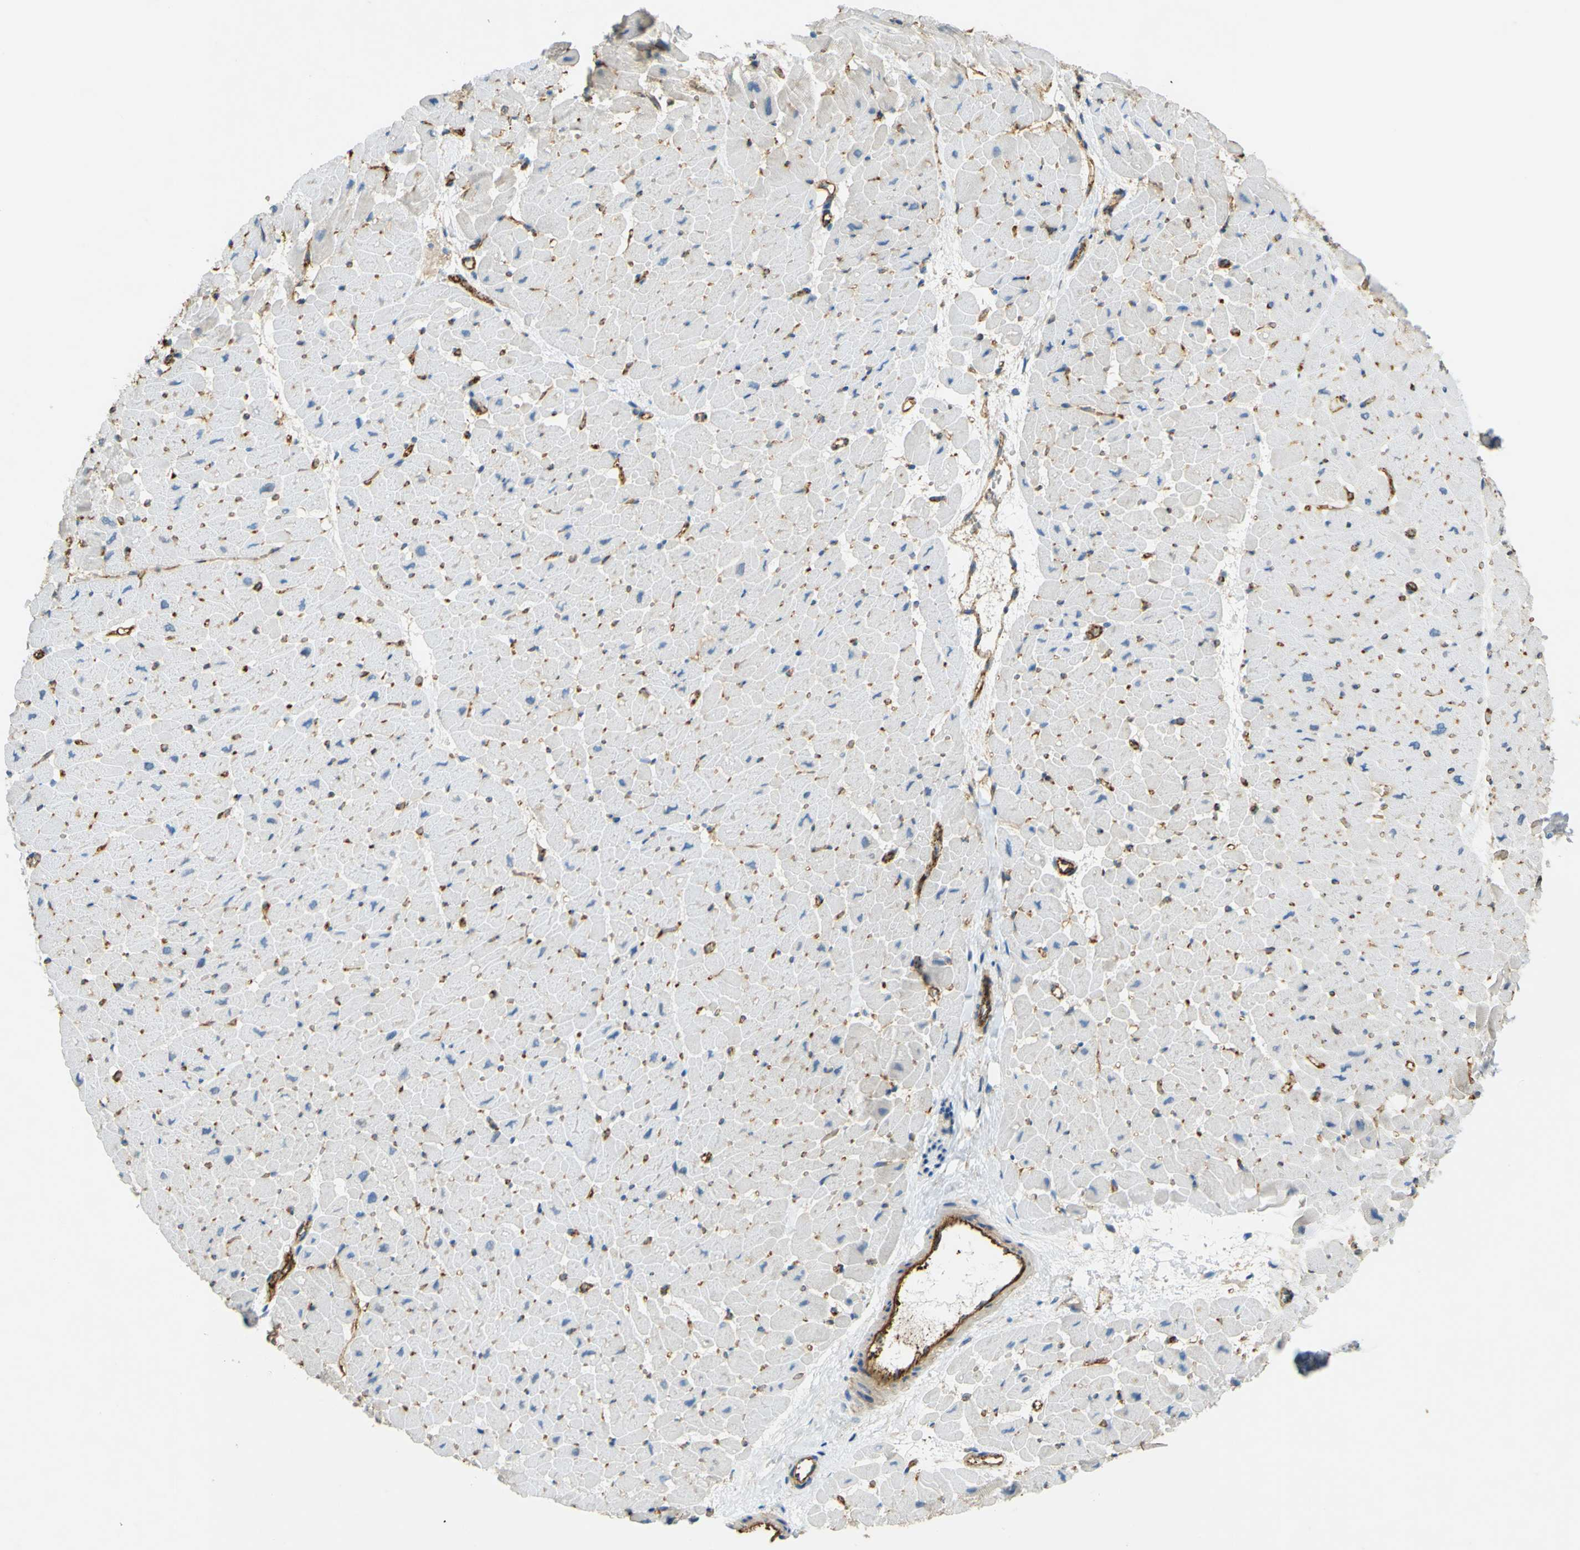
{"staining": {"intensity": "weak", "quantity": "<25%", "location": "cytoplasmic/membranous"}, "tissue": "heart muscle", "cell_type": "Cardiomyocytes", "image_type": "normal", "snomed": [{"axis": "morphology", "description": "Normal tissue, NOS"}, {"axis": "topography", "description": "Heart"}], "caption": "Protein analysis of unremarkable heart muscle demonstrates no significant staining in cardiomyocytes. (Stains: DAB (3,3'-diaminobenzidine) immunohistochemistry (IHC) with hematoxylin counter stain, Microscopy: brightfield microscopy at high magnification).", "gene": "PLXDC1", "patient": {"sex": "male", "age": 45}}